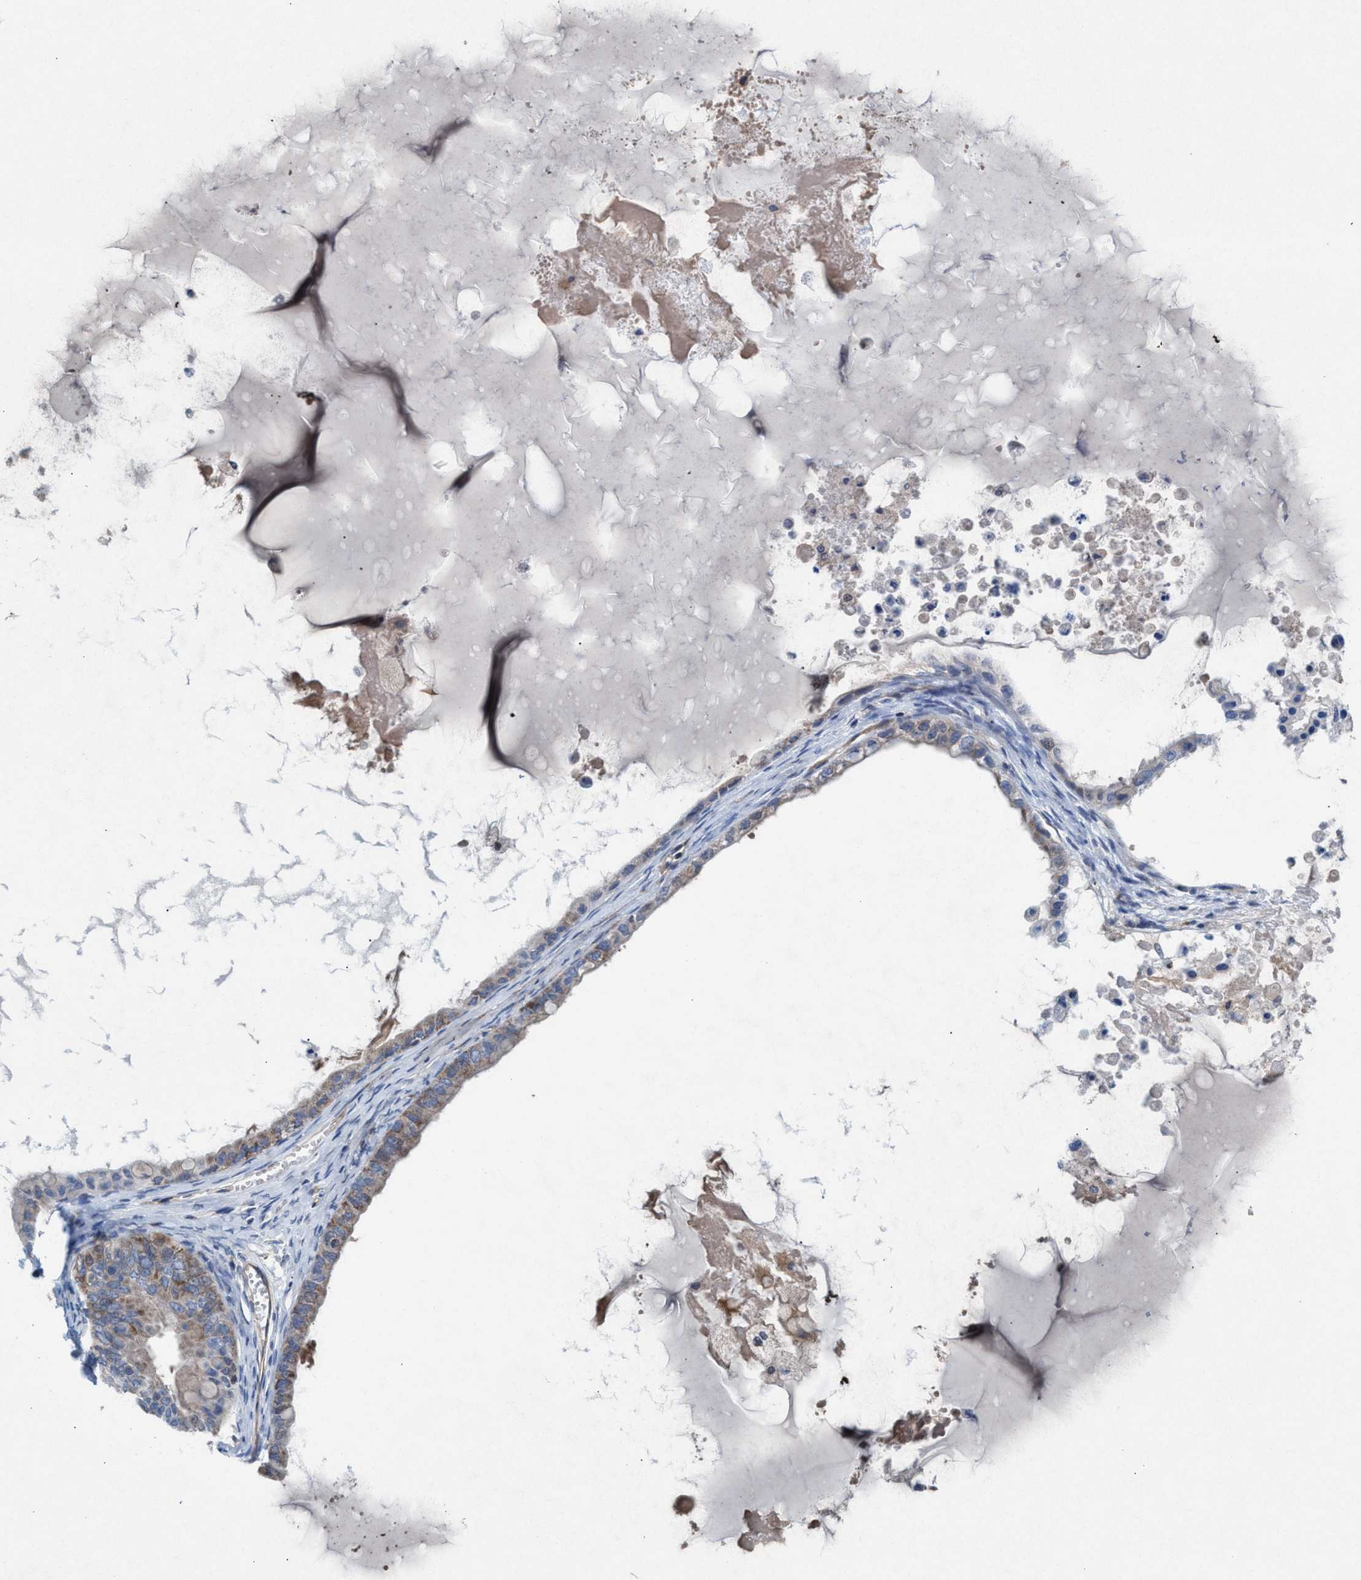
{"staining": {"intensity": "weak", "quantity": "25%-75%", "location": "cytoplasmic/membranous"}, "tissue": "ovarian cancer", "cell_type": "Tumor cells", "image_type": "cancer", "snomed": [{"axis": "morphology", "description": "Cystadenocarcinoma, mucinous, NOS"}, {"axis": "topography", "description": "Ovary"}], "caption": "Ovarian cancer stained with a brown dye displays weak cytoplasmic/membranous positive expression in approximately 25%-75% of tumor cells.", "gene": "MRM1", "patient": {"sex": "female", "age": 80}}